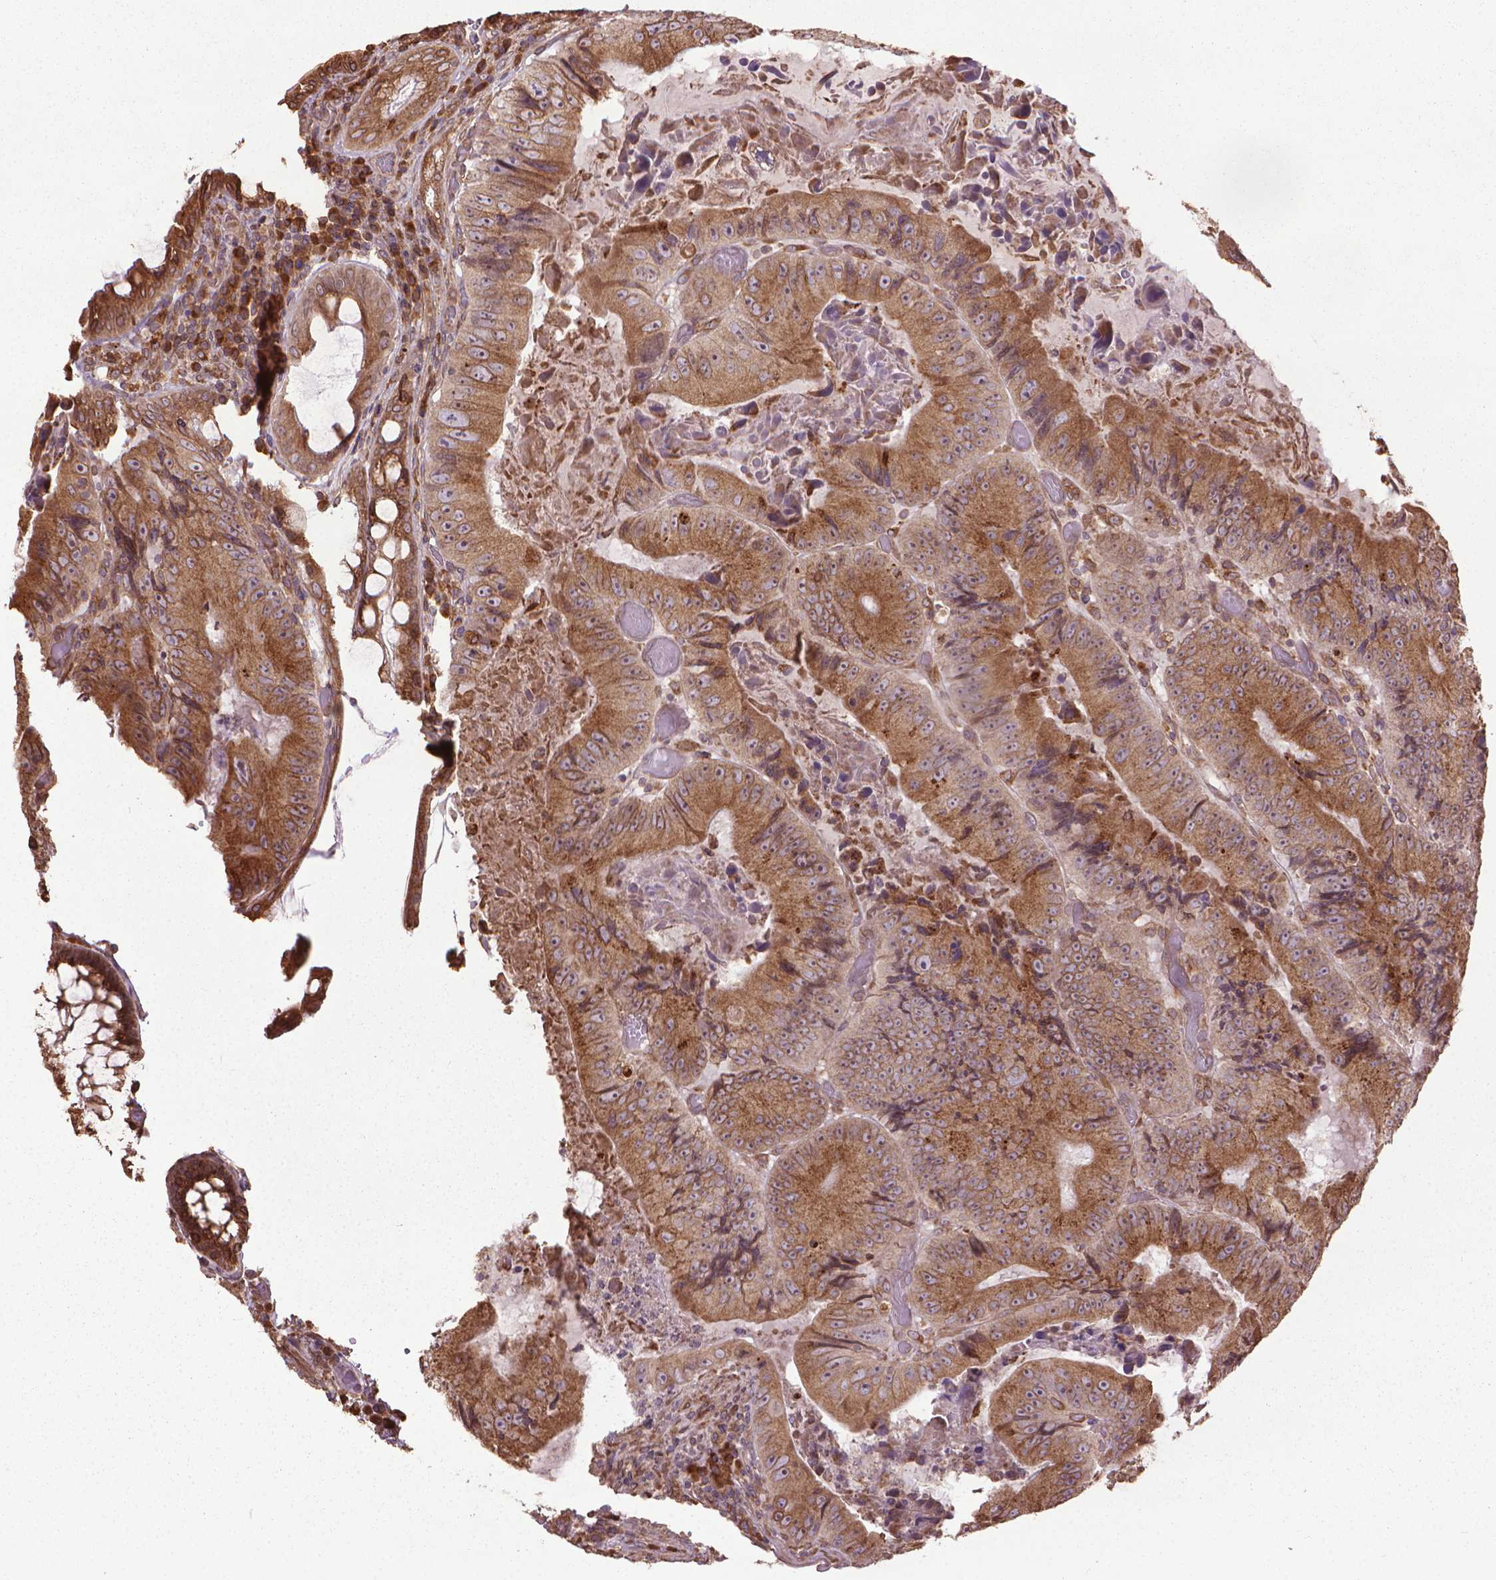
{"staining": {"intensity": "moderate", "quantity": ">75%", "location": "cytoplasmic/membranous"}, "tissue": "colorectal cancer", "cell_type": "Tumor cells", "image_type": "cancer", "snomed": [{"axis": "morphology", "description": "Adenocarcinoma, NOS"}, {"axis": "topography", "description": "Colon"}], "caption": "This histopathology image displays IHC staining of adenocarcinoma (colorectal), with medium moderate cytoplasmic/membranous staining in about >75% of tumor cells.", "gene": "GAS1", "patient": {"sex": "female", "age": 86}}